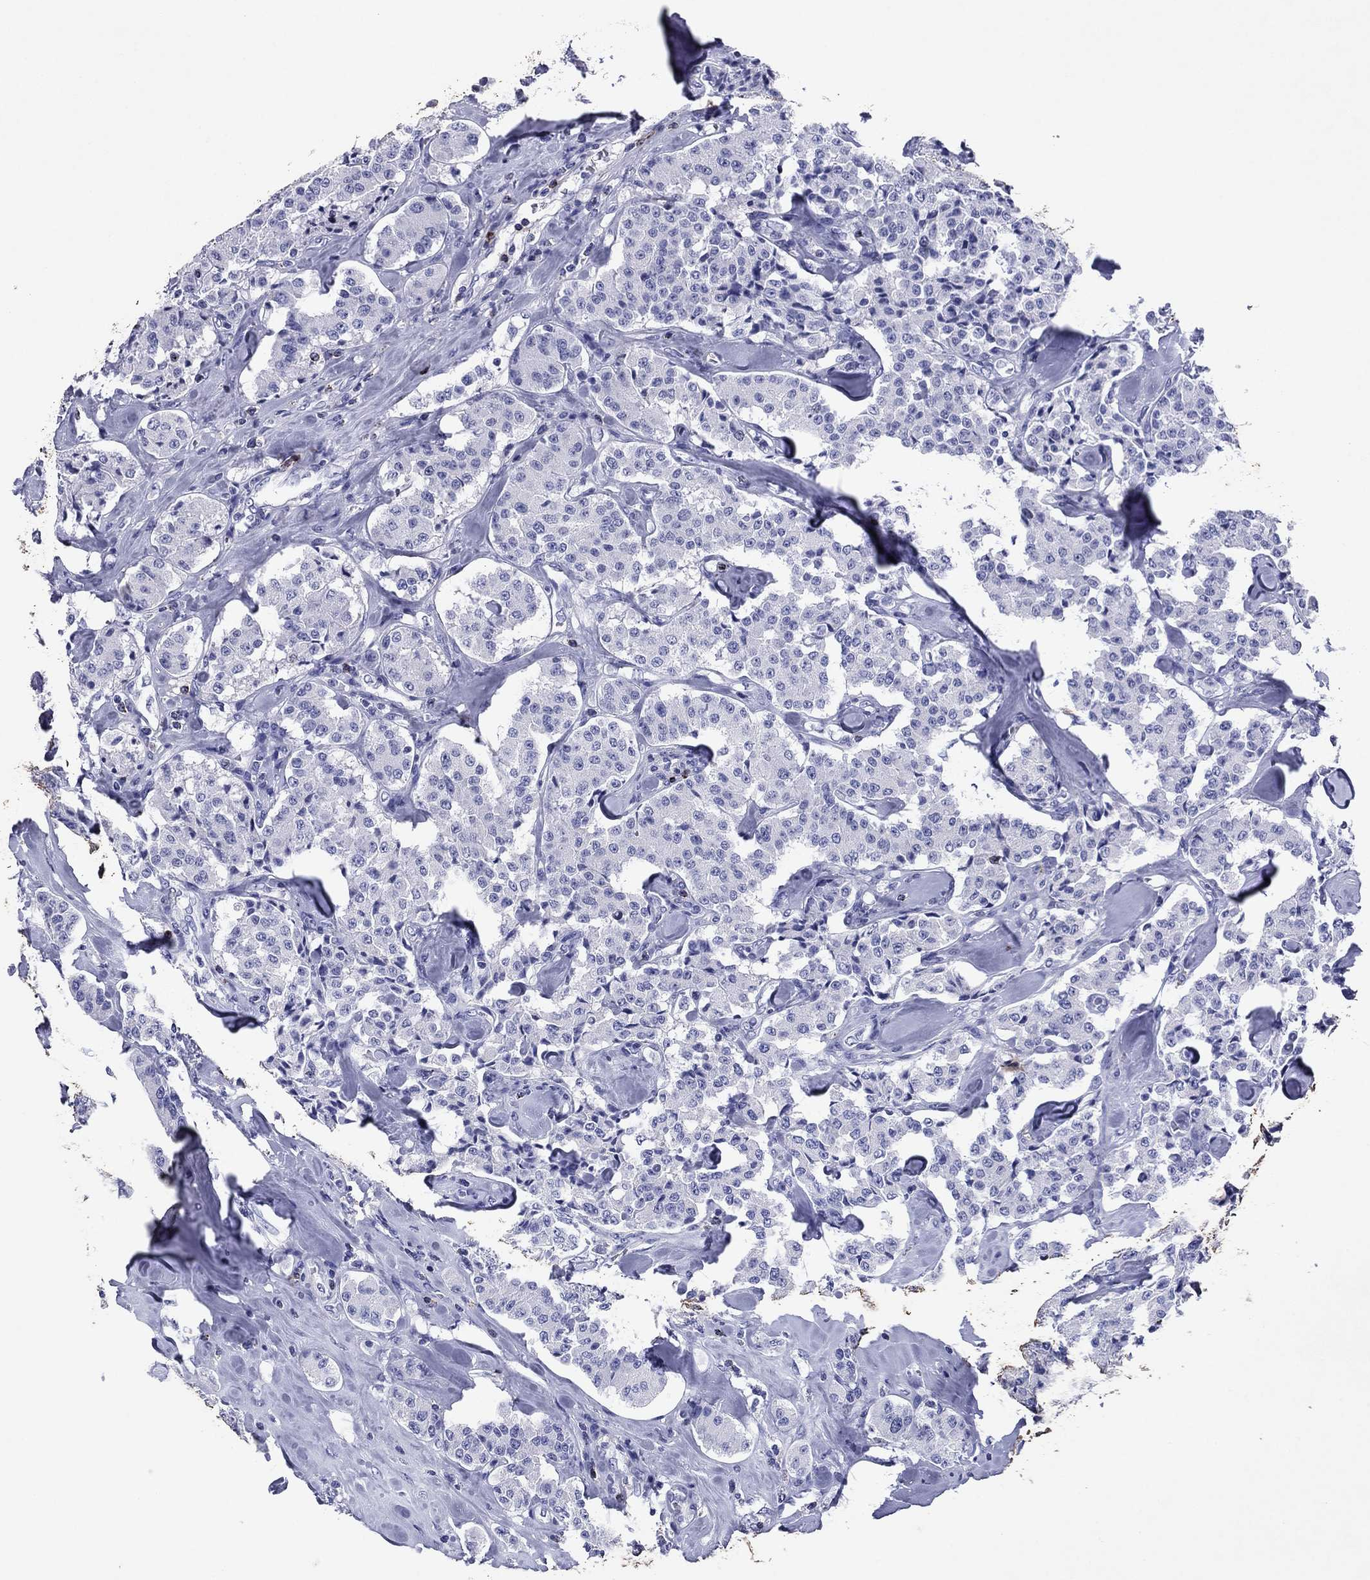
{"staining": {"intensity": "negative", "quantity": "none", "location": "none"}, "tissue": "carcinoid", "cell_type": "Tumor cells", "image_type": "cancer", "snomed": [{"axis": "morphology", "description": "Carcinoid, malignant, NOS"}, {"axis": "topography", "description": "Pancreas"}], "caption": "IHC histopathology image of neoplastic tissue: malignant carcinoid stained with DAB (3,3'-diaminobenzidine) demonstrates no significant protein expression in tumor cells.", "gene": "GZMK", "patient": {"sex": "male", "age": 41}}